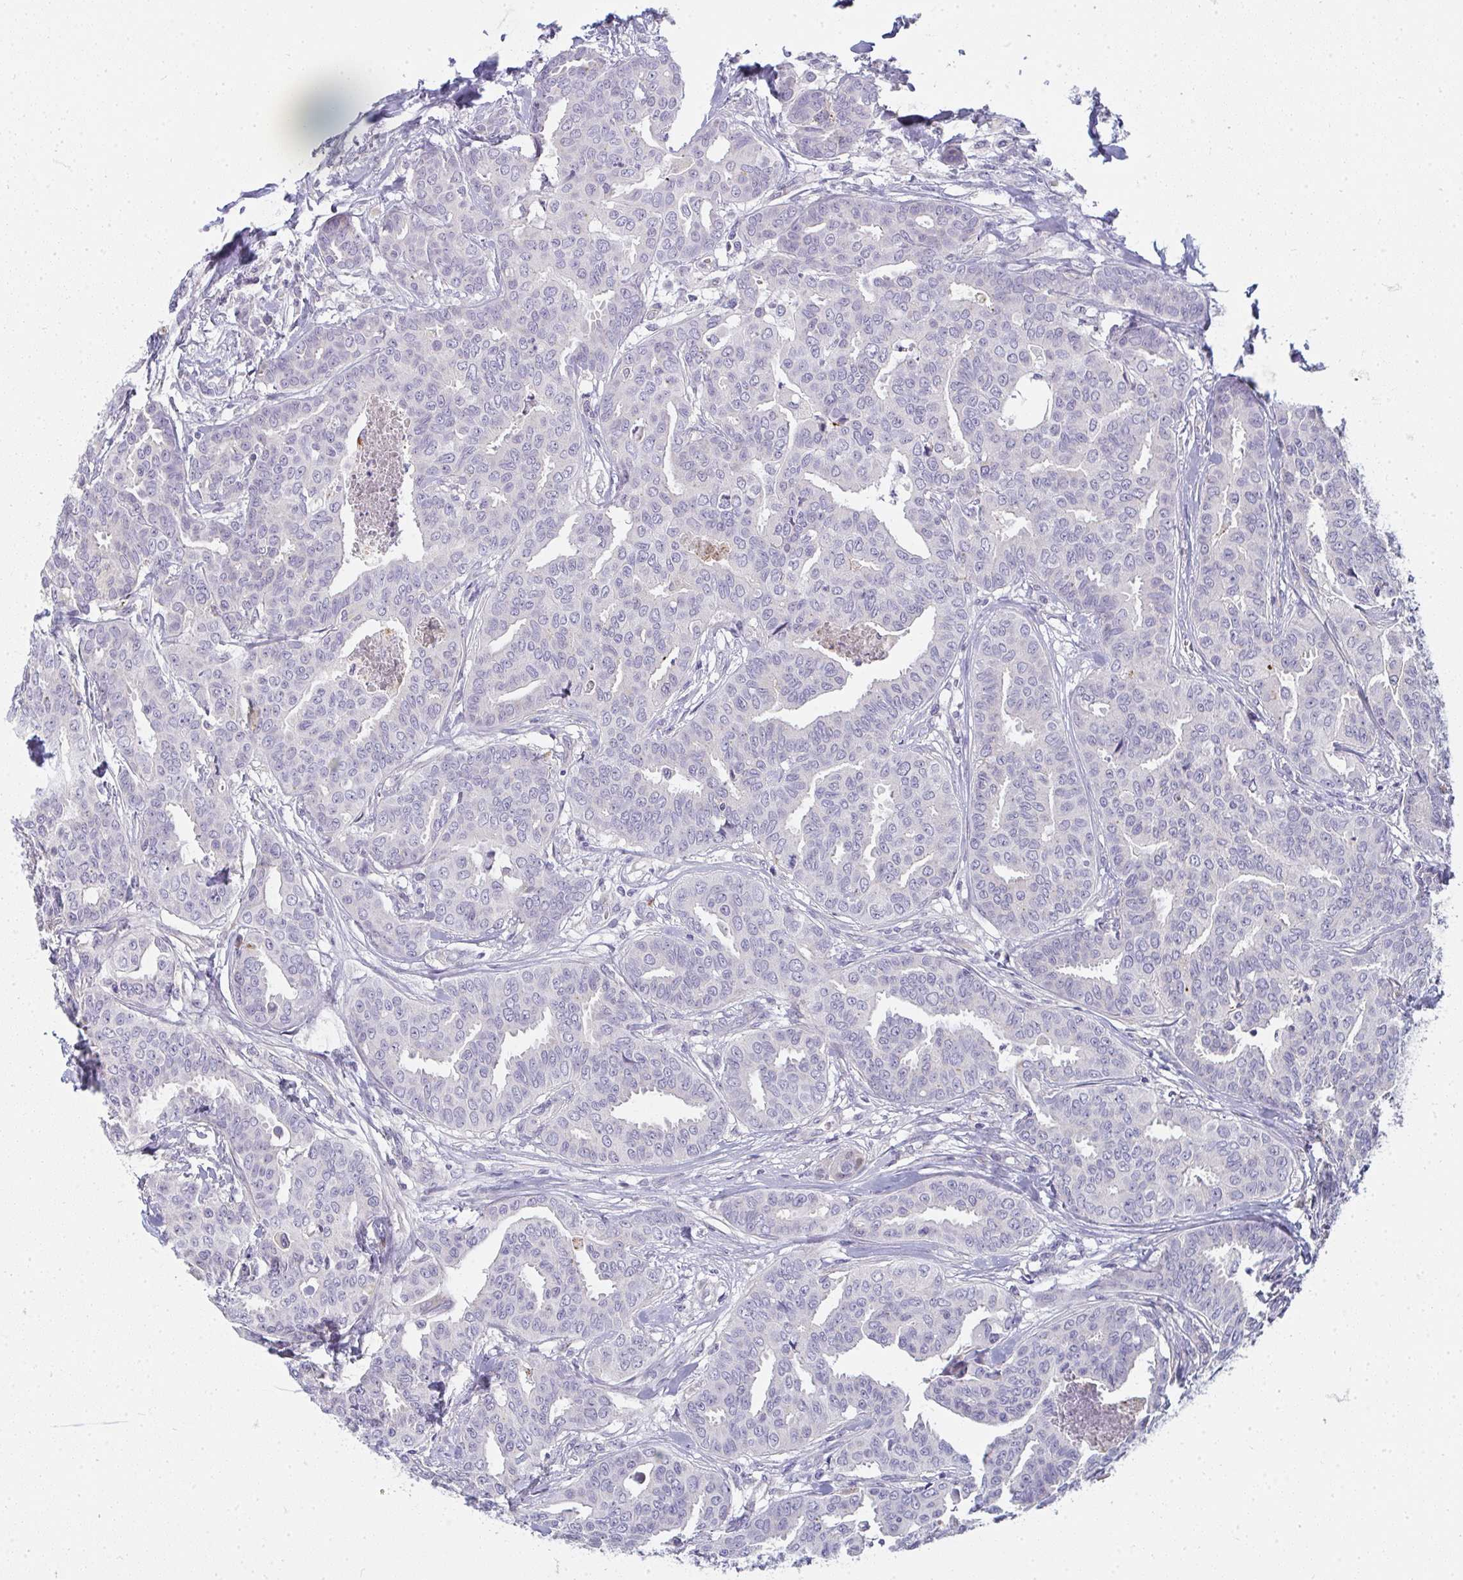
{"staining": {"intensity": "negative", "quantity": "none", "location": "none"}, "tissue": "breast cancer", "cell_type": "Tumor cells", "image_type": "cancer", "snomed": [{"axis": "morphology", "description": "Duct carcinoma"}, {"axis": "topography", "description": "Breast"}], "caption": "Breast cancer stained for a protein using IHC shows no expression tumor cells.", "gene": "SHB", "patient": {"sex": "female", "age": 45}}